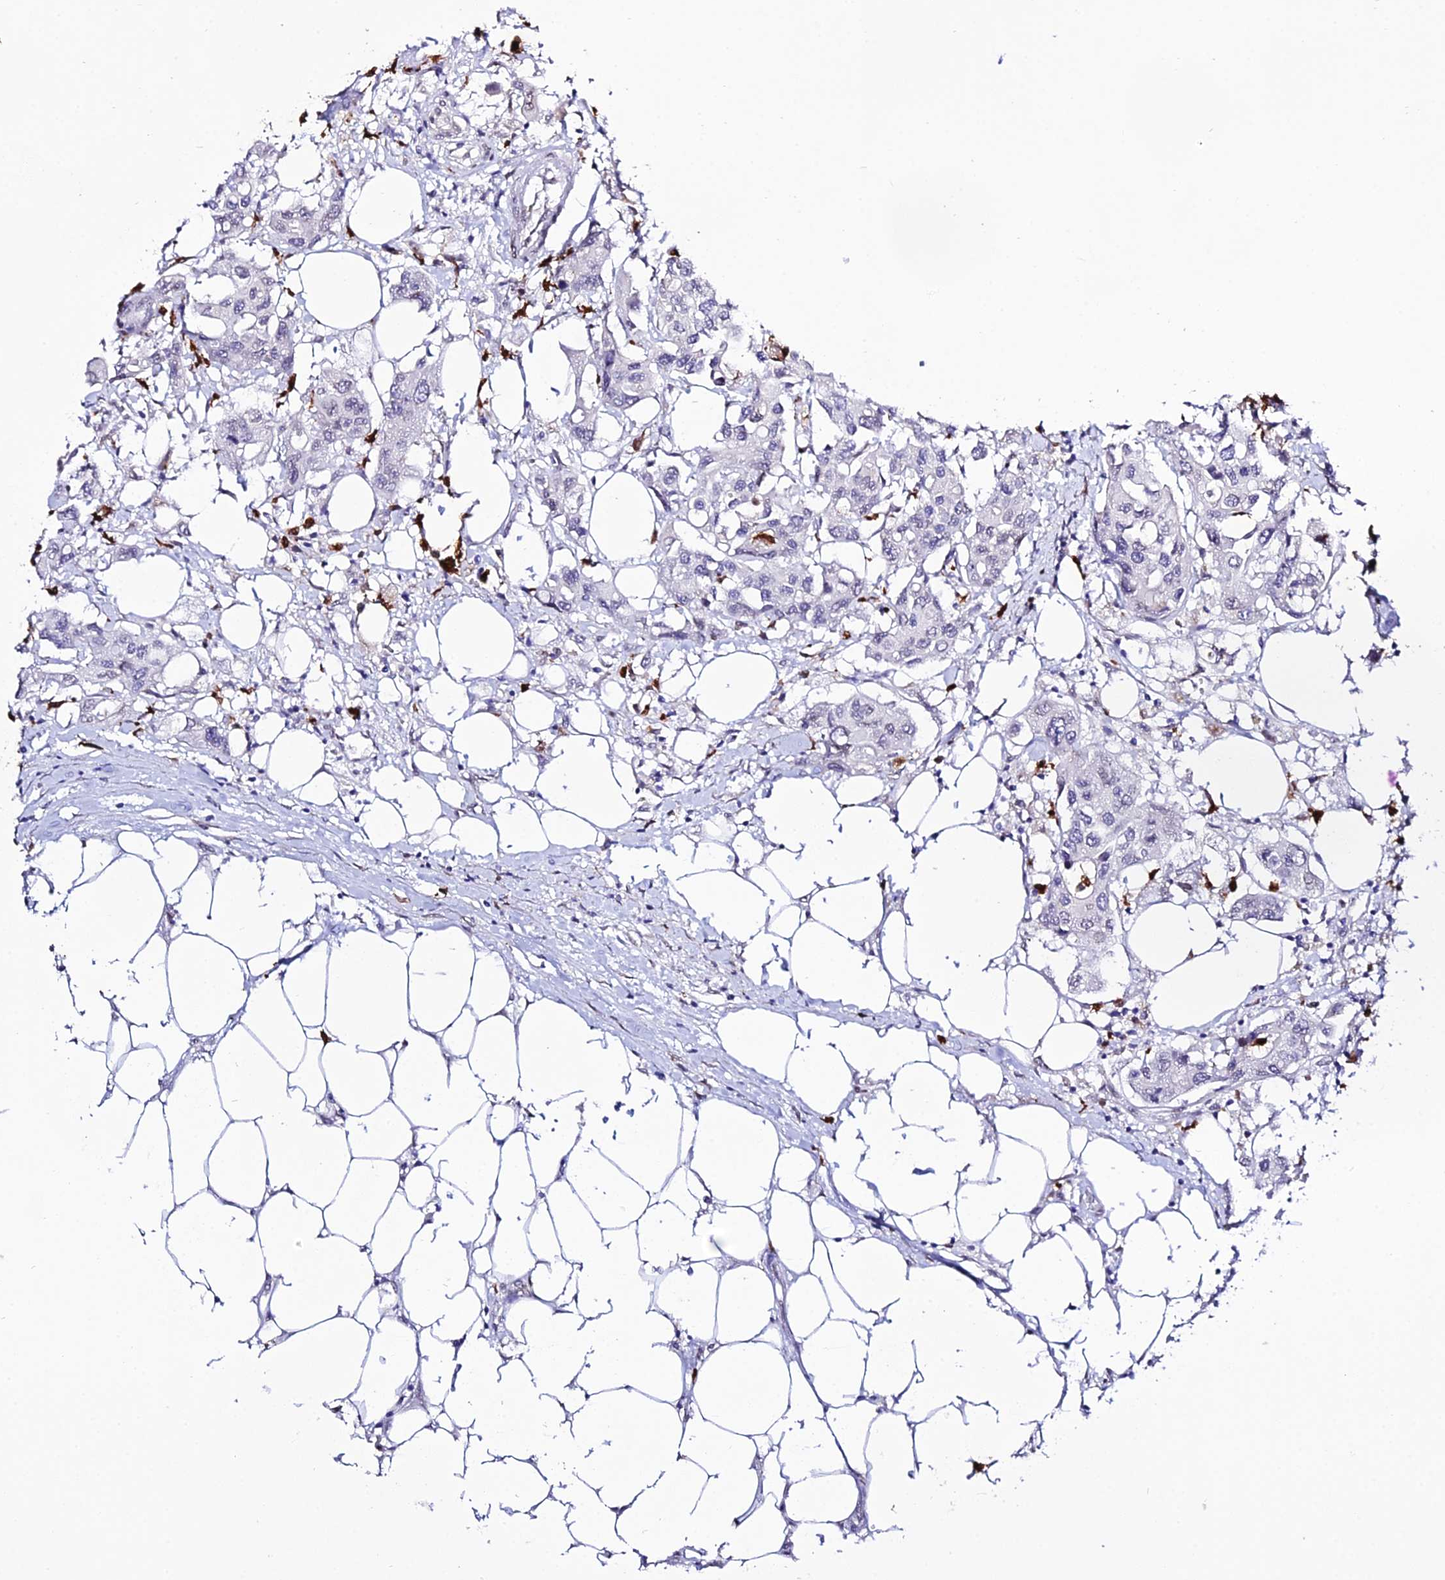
{"staining": {"intensity": "negative", "quantity": "none", "location": "none"}, "tissue": "colorectal cancer", "cell_type": "Tumor cells", "image_type": "cancer", "snomed": [{"axis": "morphology", "description": "Adenocarcinoma, NOS"}, {"axis": "topography", "description": "Colon"}], "caption": "There is no significant staining in tumor cells of colorectal cancer. Nuclei are stained in blue.", "gene": "MCM10", "patient": {"sex": "male", "age": 77}}